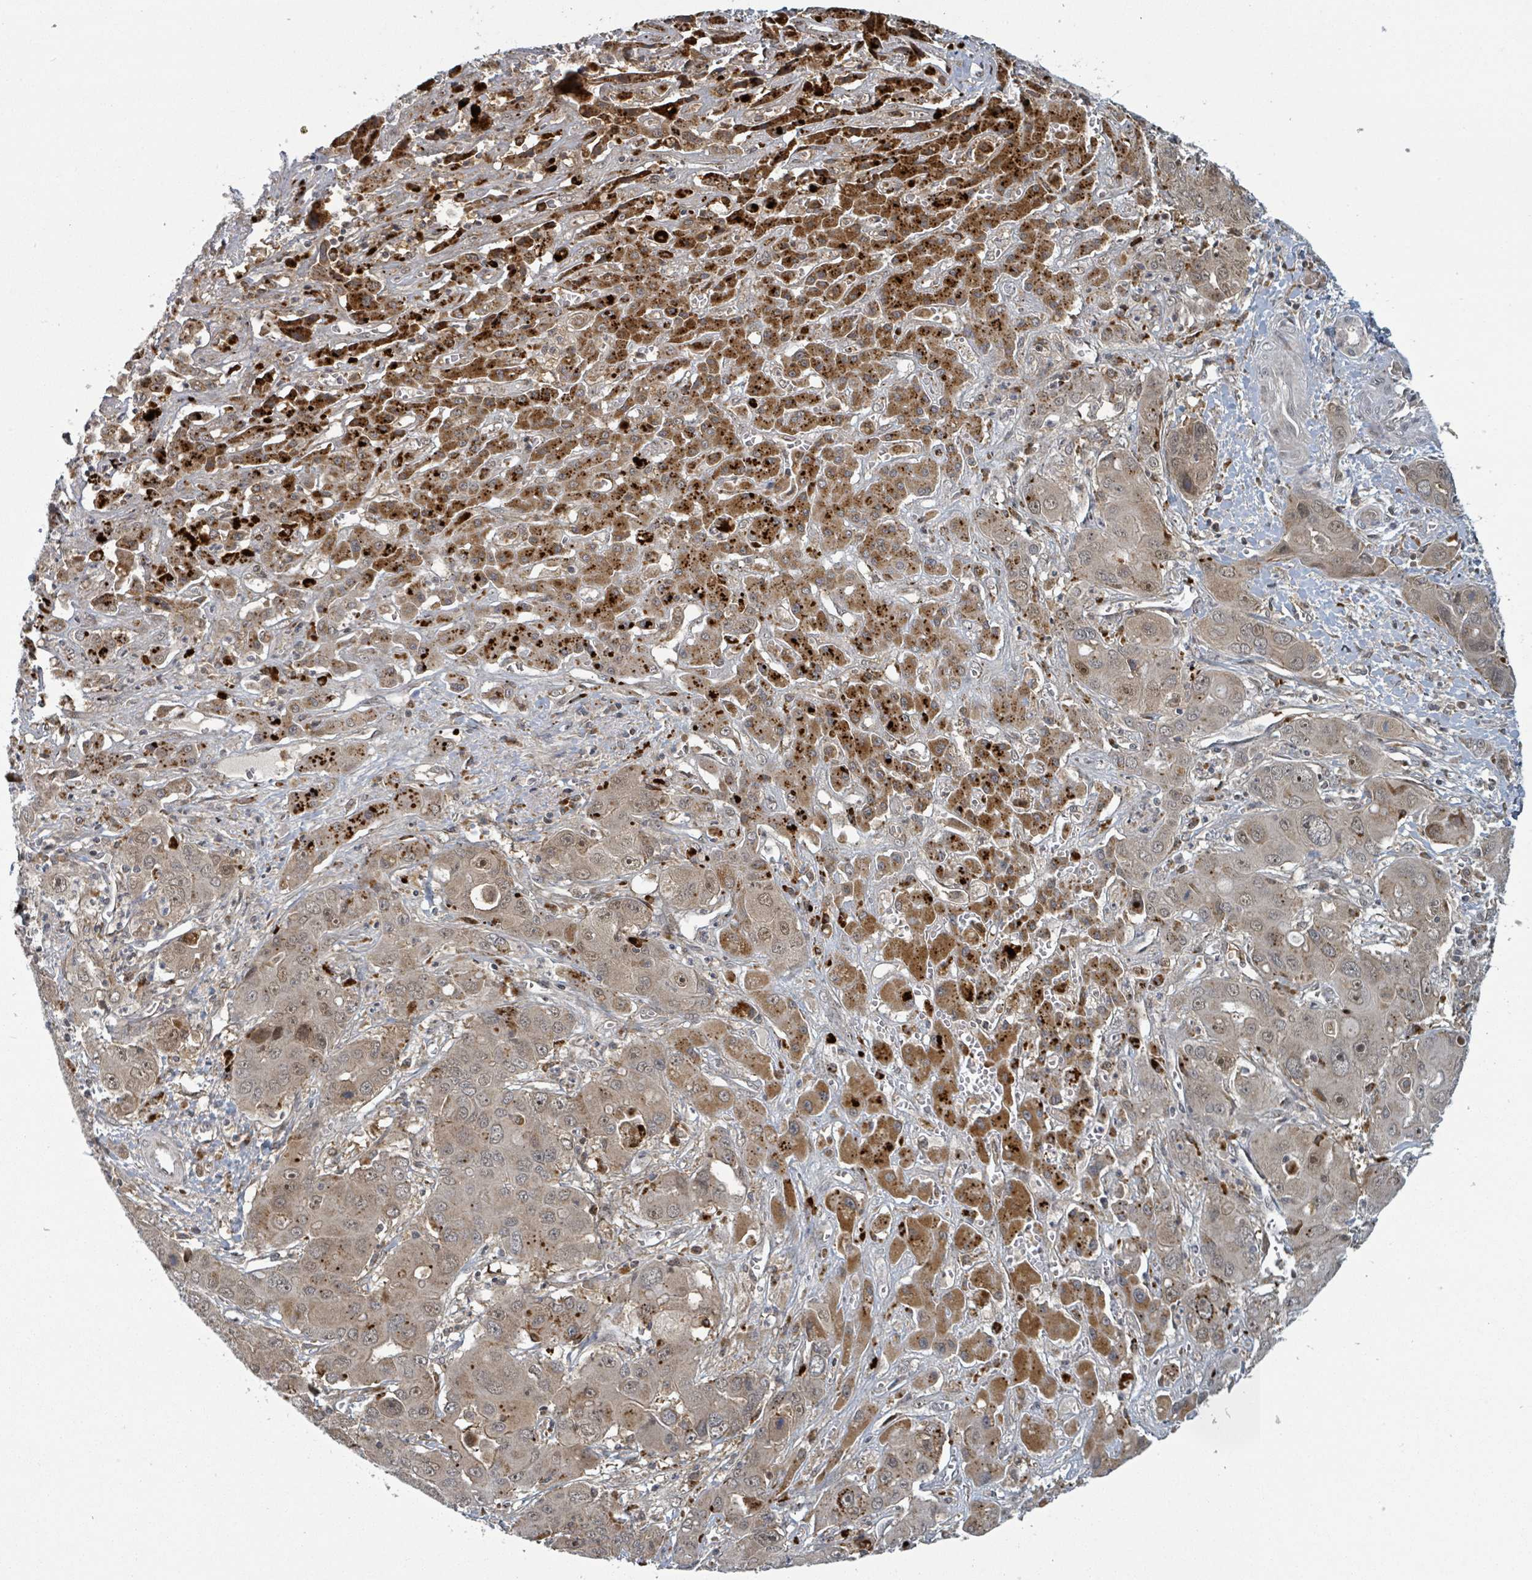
{"staining": {"intensity": "weak", "quantity": ">75%", "location": "cytoplasmic/membranous,nuclear"}, "tissue": "liver cancer", "cell_type": "Tumor cells", "image_type": "cancer", "snomed": [{"axis": "morphology", "description": "Cholangiocarcinoma"}, {"axis": "topography", "description": "Liver"}], "caption": "The image exhibits a brown stain indicating the presence of a protein in the cytoplasmic/membranous and nuclear of tumor cells in liver cancer.", "gene": "GTF3C1", "patient": {"sex": "male", "age": 67}}